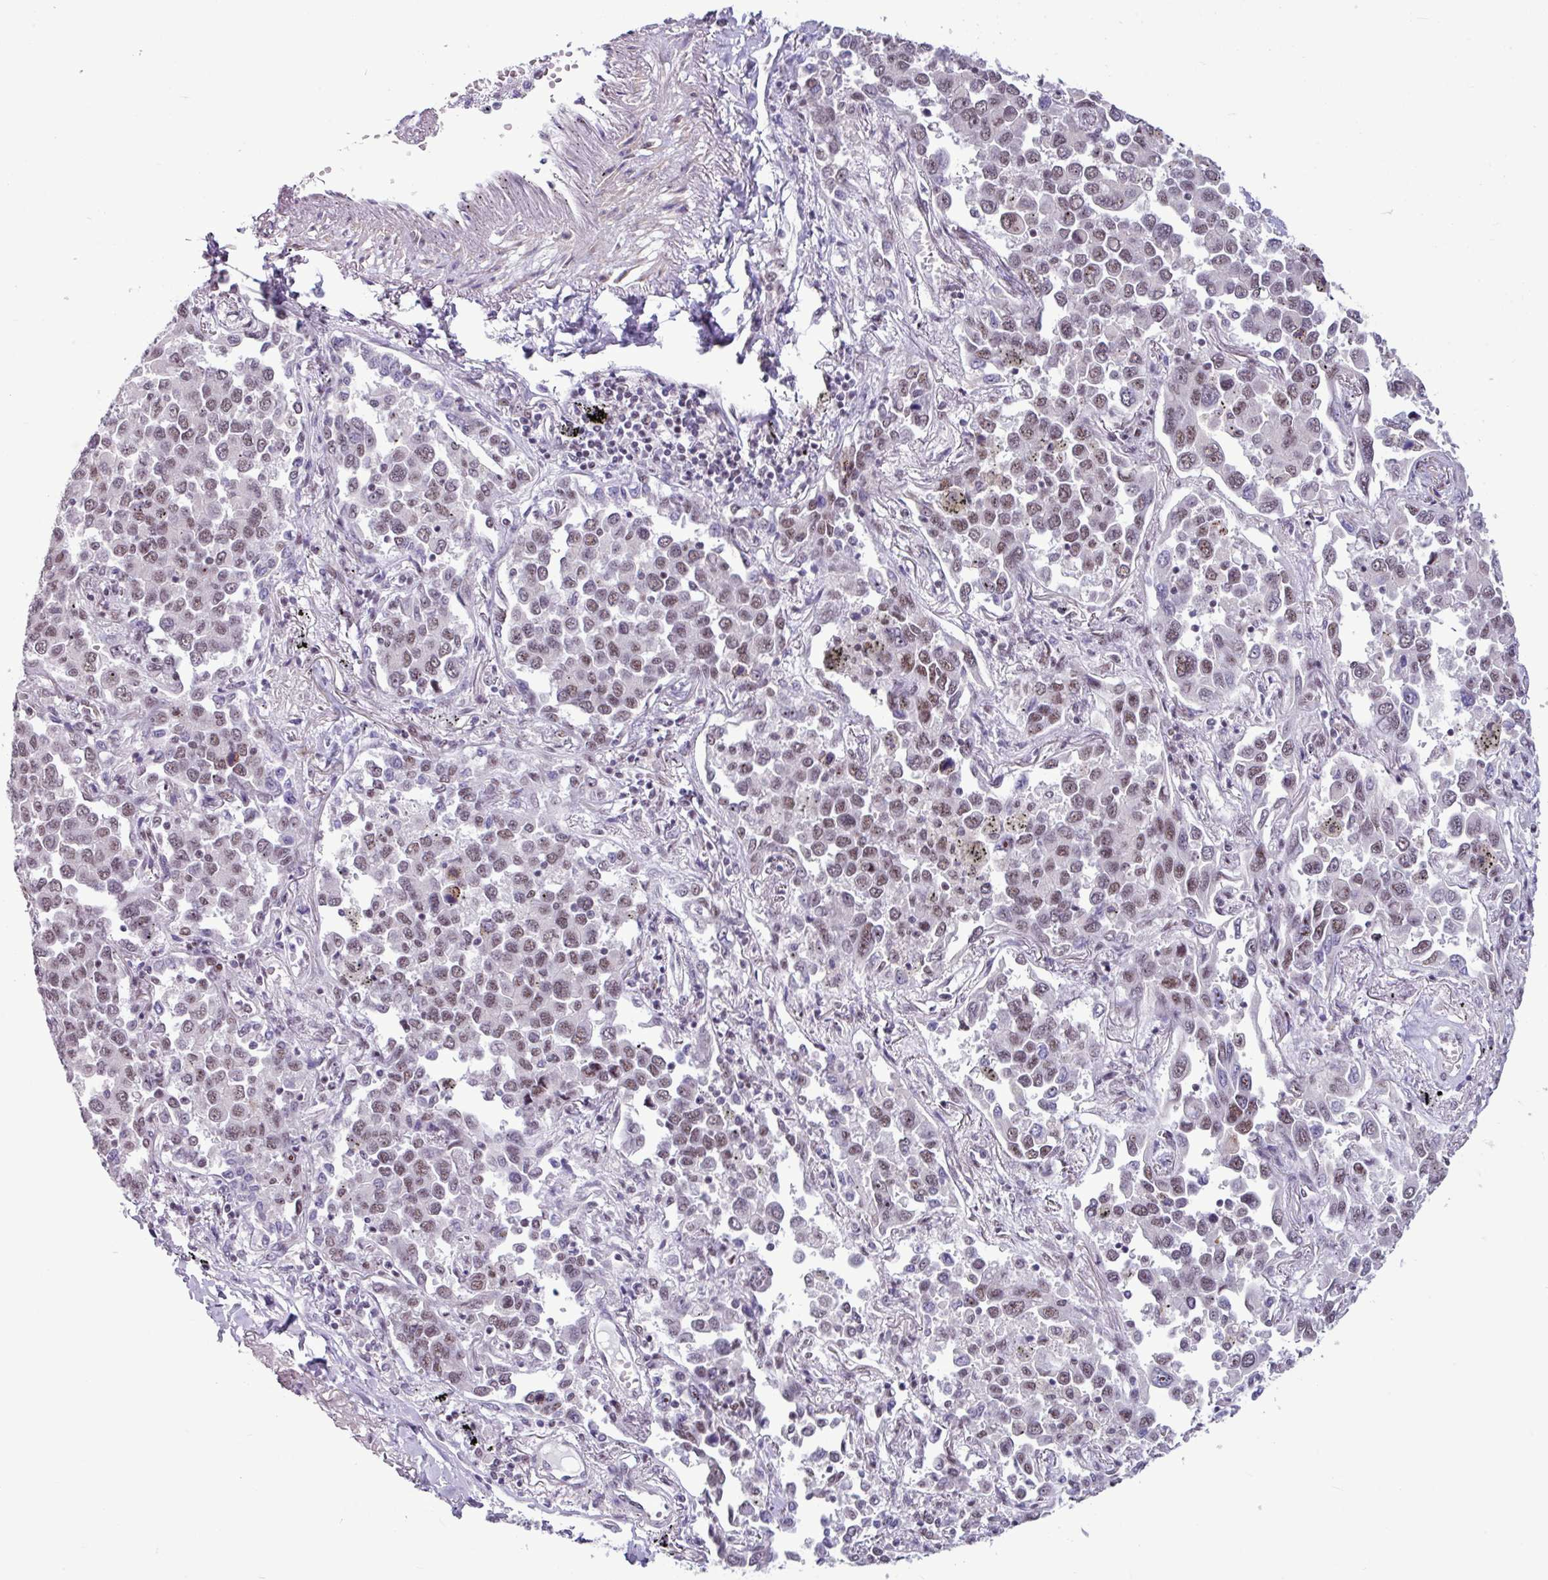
{"staining": {"intensity": "moderate", "quantity": ">75%", "location": "nuclear"}, "tissue": "lung cancer", "cell_type": "Tumor cells", "image_type": "cancer", "snomed": [{"axis": "morphology", "description": "Adenocarcinoma, NOS"}, {"axis": "topography", "description": "Lung"}], "caption": "A high-resolution image shows IHC staining of lung cancer, which shows moderate nuclear positivity in approximately >75% of tumor cells.", "gene": "UTP18", "patient": {"sex": "male", "age": 67}}